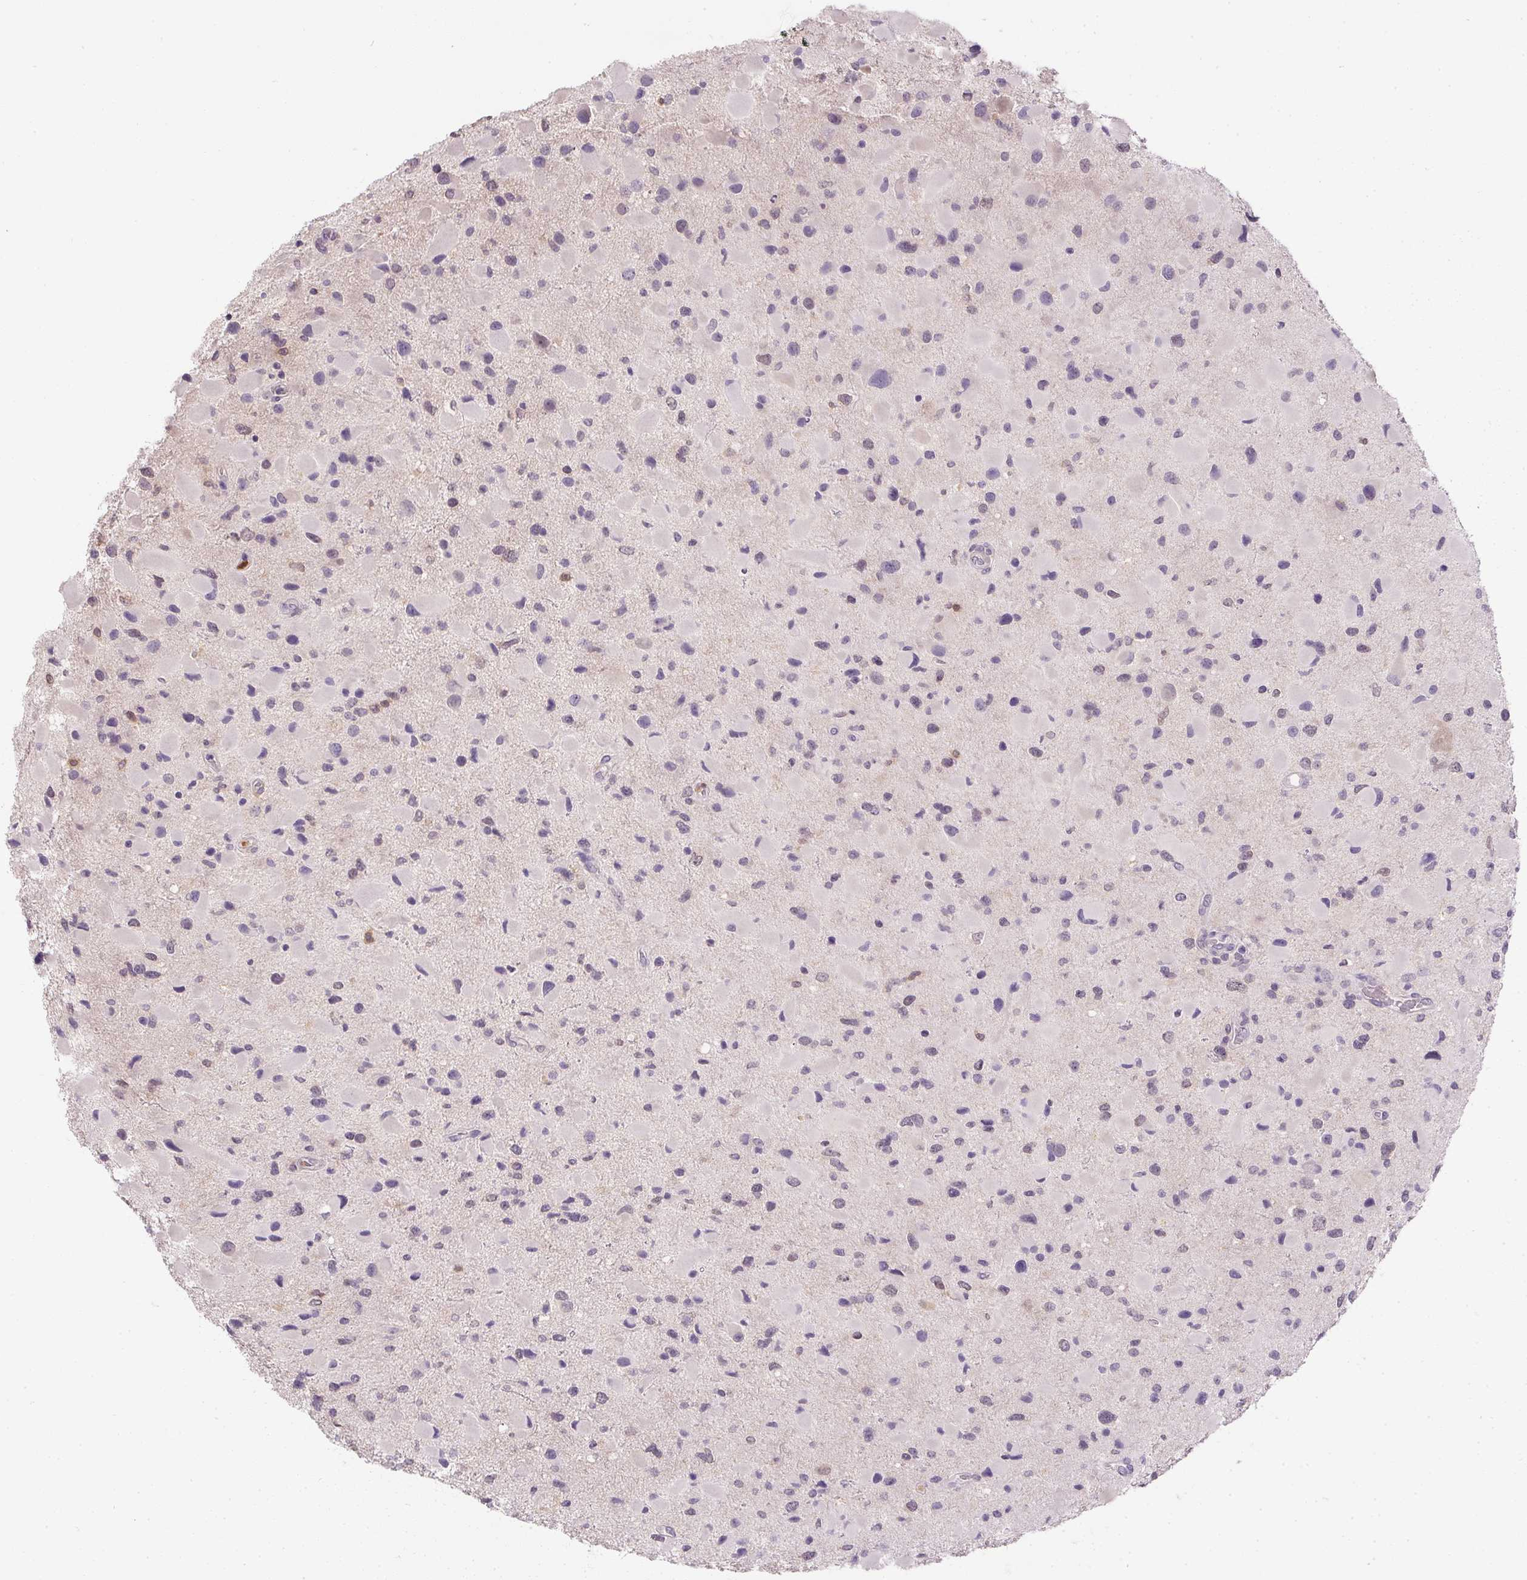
{"staining": {"intensity": "negative", "quantity": "none", "location": "none"}, "tissue": "glioma", "cell_type": "Tumor cells", "image_type": "cancer", "snomed": [{"axis": "morphology", "description": "Glioma, malignant, Low grade"}, {"axis": "topography", "description": "Brain"}], "caption": "A micrograph of malignant low-grade glioma stained for a protein exhibits no brown staining in tumor cells.", "gene": "DNAJC5G", "patient": {"sex": "female", "age": 32}}